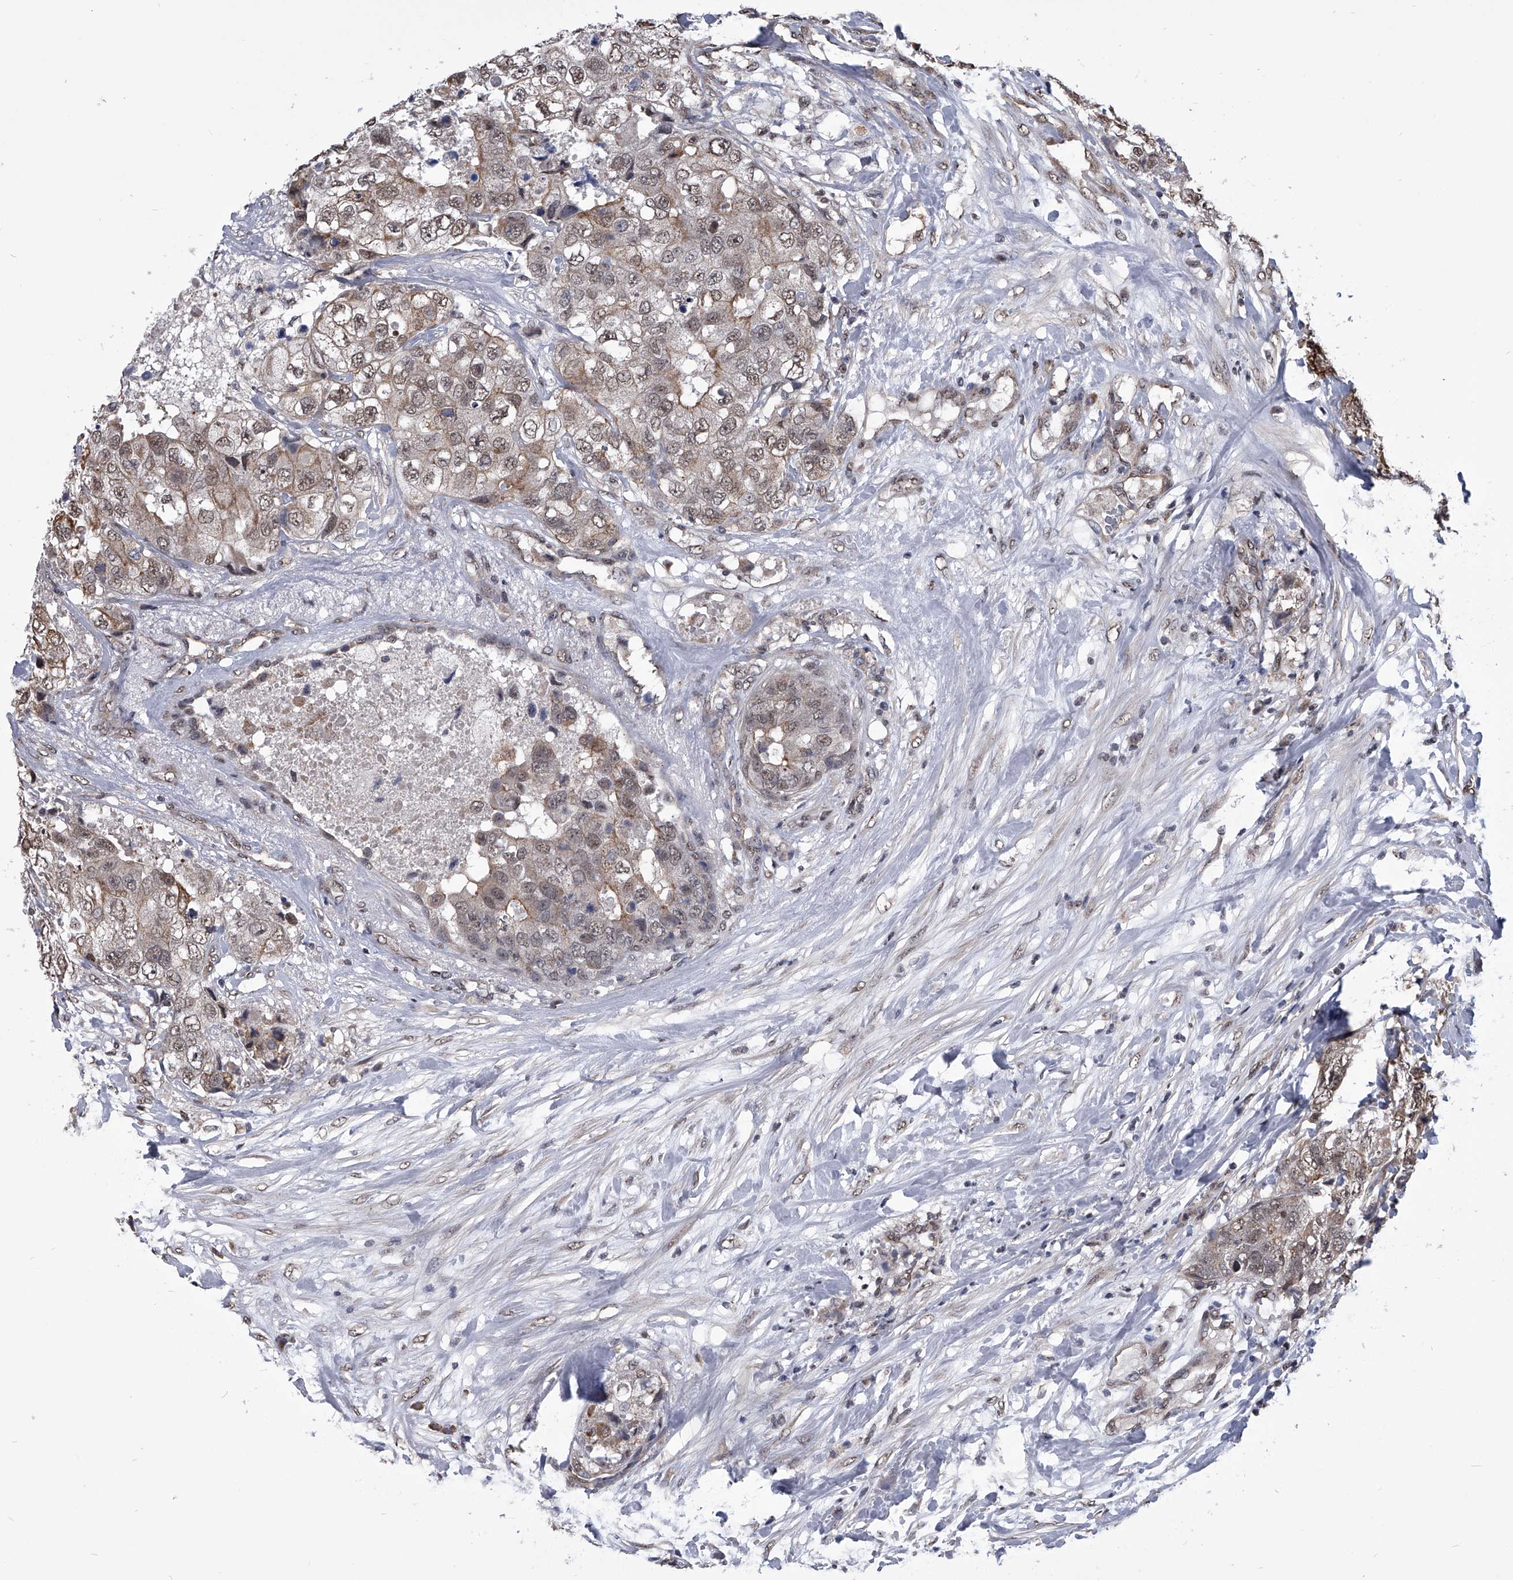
{"staining": {"intensity": "weak", "quantity": "25%-75%", "location": "cytoplasmic/membranous,nuclear"}, "tissue": "breast cancer", "cell_type": "Tumor cells", "image_type": "cancer", "snomed": [{"axis": "morphology", "description": "Duct carcinoma"}, {"axis": "topography", "description": "Breast"}], "caption": "Immunohistochemical staining of infiltrating ductal carcinoma (breast) reveals weak cytoplasmic/membranous and nuclear protein positivity in about 25%-75% of tumor cells. The staining was performed using DAB (3,3'-diaminobenzidine) to visualize the protein expression in brown, while the nuclei were stained in blue with hematoxylin (Magnification: 20x).", "gene": "ZNF76", "patient": {"sex": "female", "age": 62}}